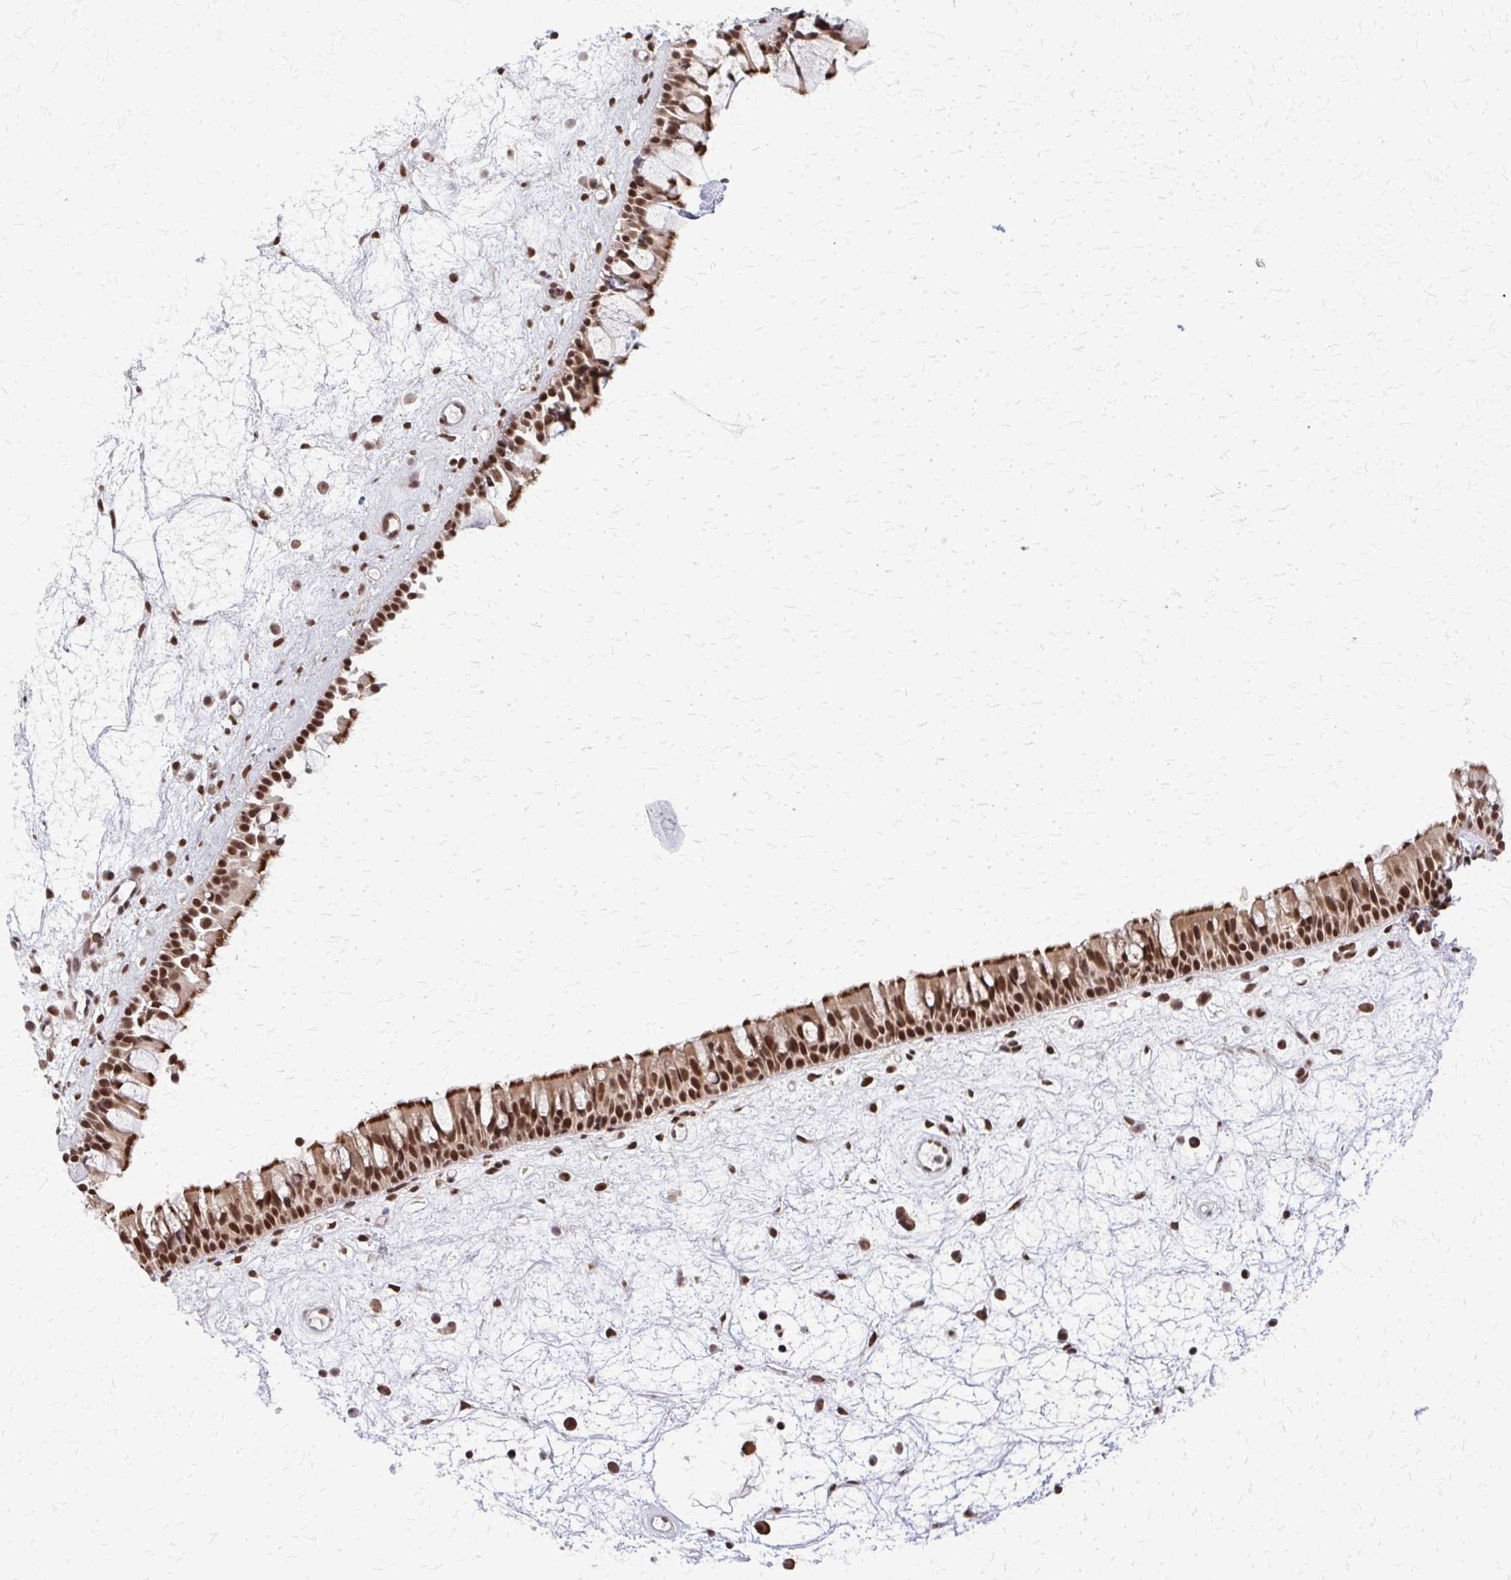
{"staining": {"intensity": "strong", "quantity": ">75%", "location": "nuclear"}, "tissue": "nasopharynx", "cell_type": "Respiratory epithelial cells", "image_type": "normal", "snomed": [{"axis": "morphology", "description": "Normal tissue, NOS"}, {"axis": "topography", "description": "Nasopharynx"}], "caption": "Immunohistochemical staining of benign nasopharynx reveals >75% levels of strong nuclear protein positivity in about >75% of respiratory epithelial cells.", "gene": "HDAC3", "patient": {"sex": "male", "age": 69}}